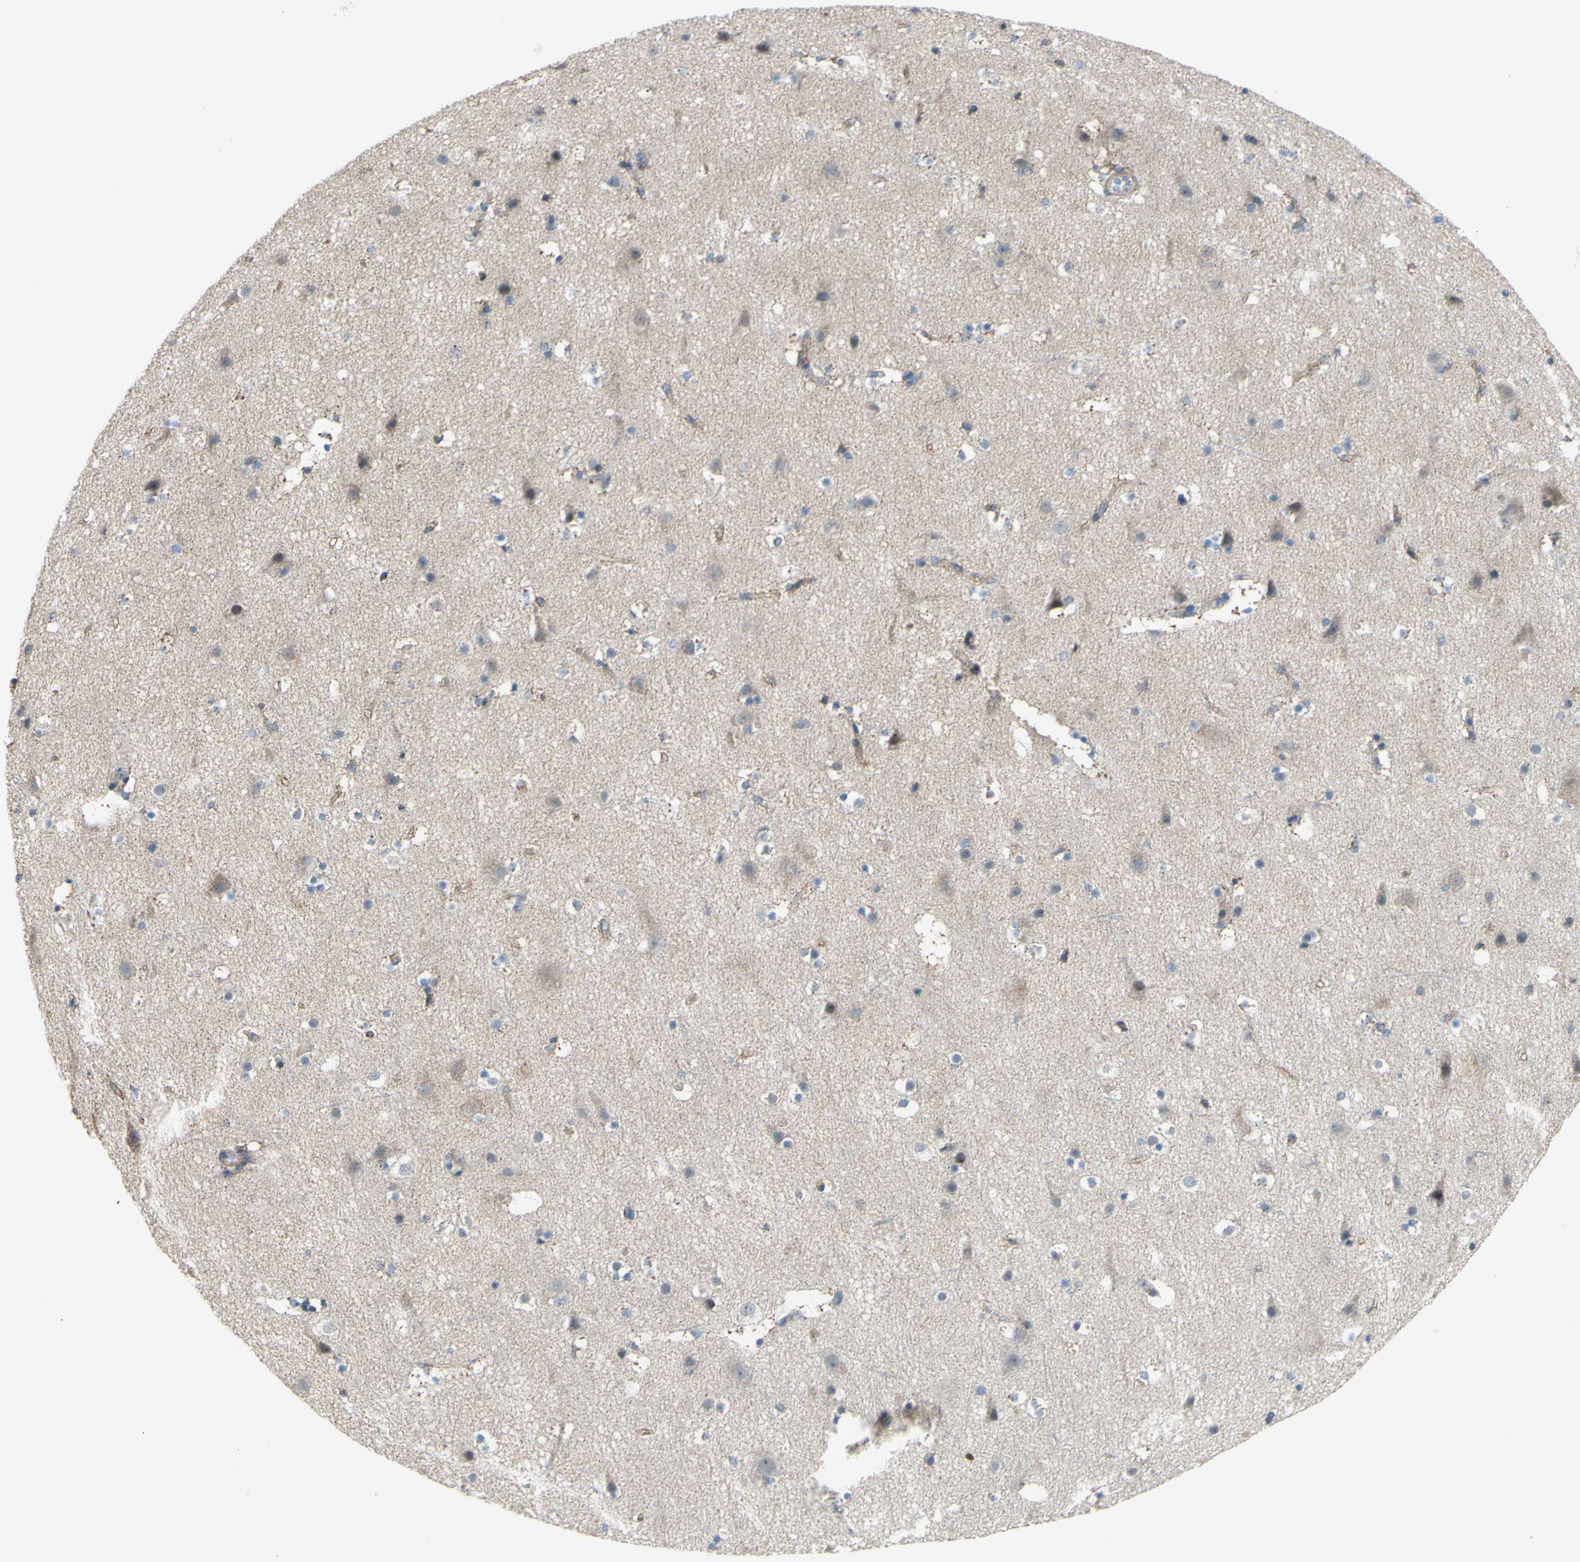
{"staining": {"intensity": "weak", "quantity": "25%-75%", "location": "cytoplasmic/membranous"}, "tissue": "cerebral cortex", "cell_type": "Endothelial cells", "image_type": "normal", "snomed": [{"axis": "morphology", "description": "Normal tissue, NOS"}, {"axis": "topography", "description": "Cerebral cortex"}], "caption": "IHC histopathology image of unremarkable cerebral cortex: human cerebral cortex stained using IHC demonstrates low levels of weak protein expression localized specifically in the cytoplasmic/membranous of endothelial cells, appearing as a cytoplasmic/membranous brown color.", "gene": "GRAMD2B", "patient": {"sex": "male", "age": 45}}